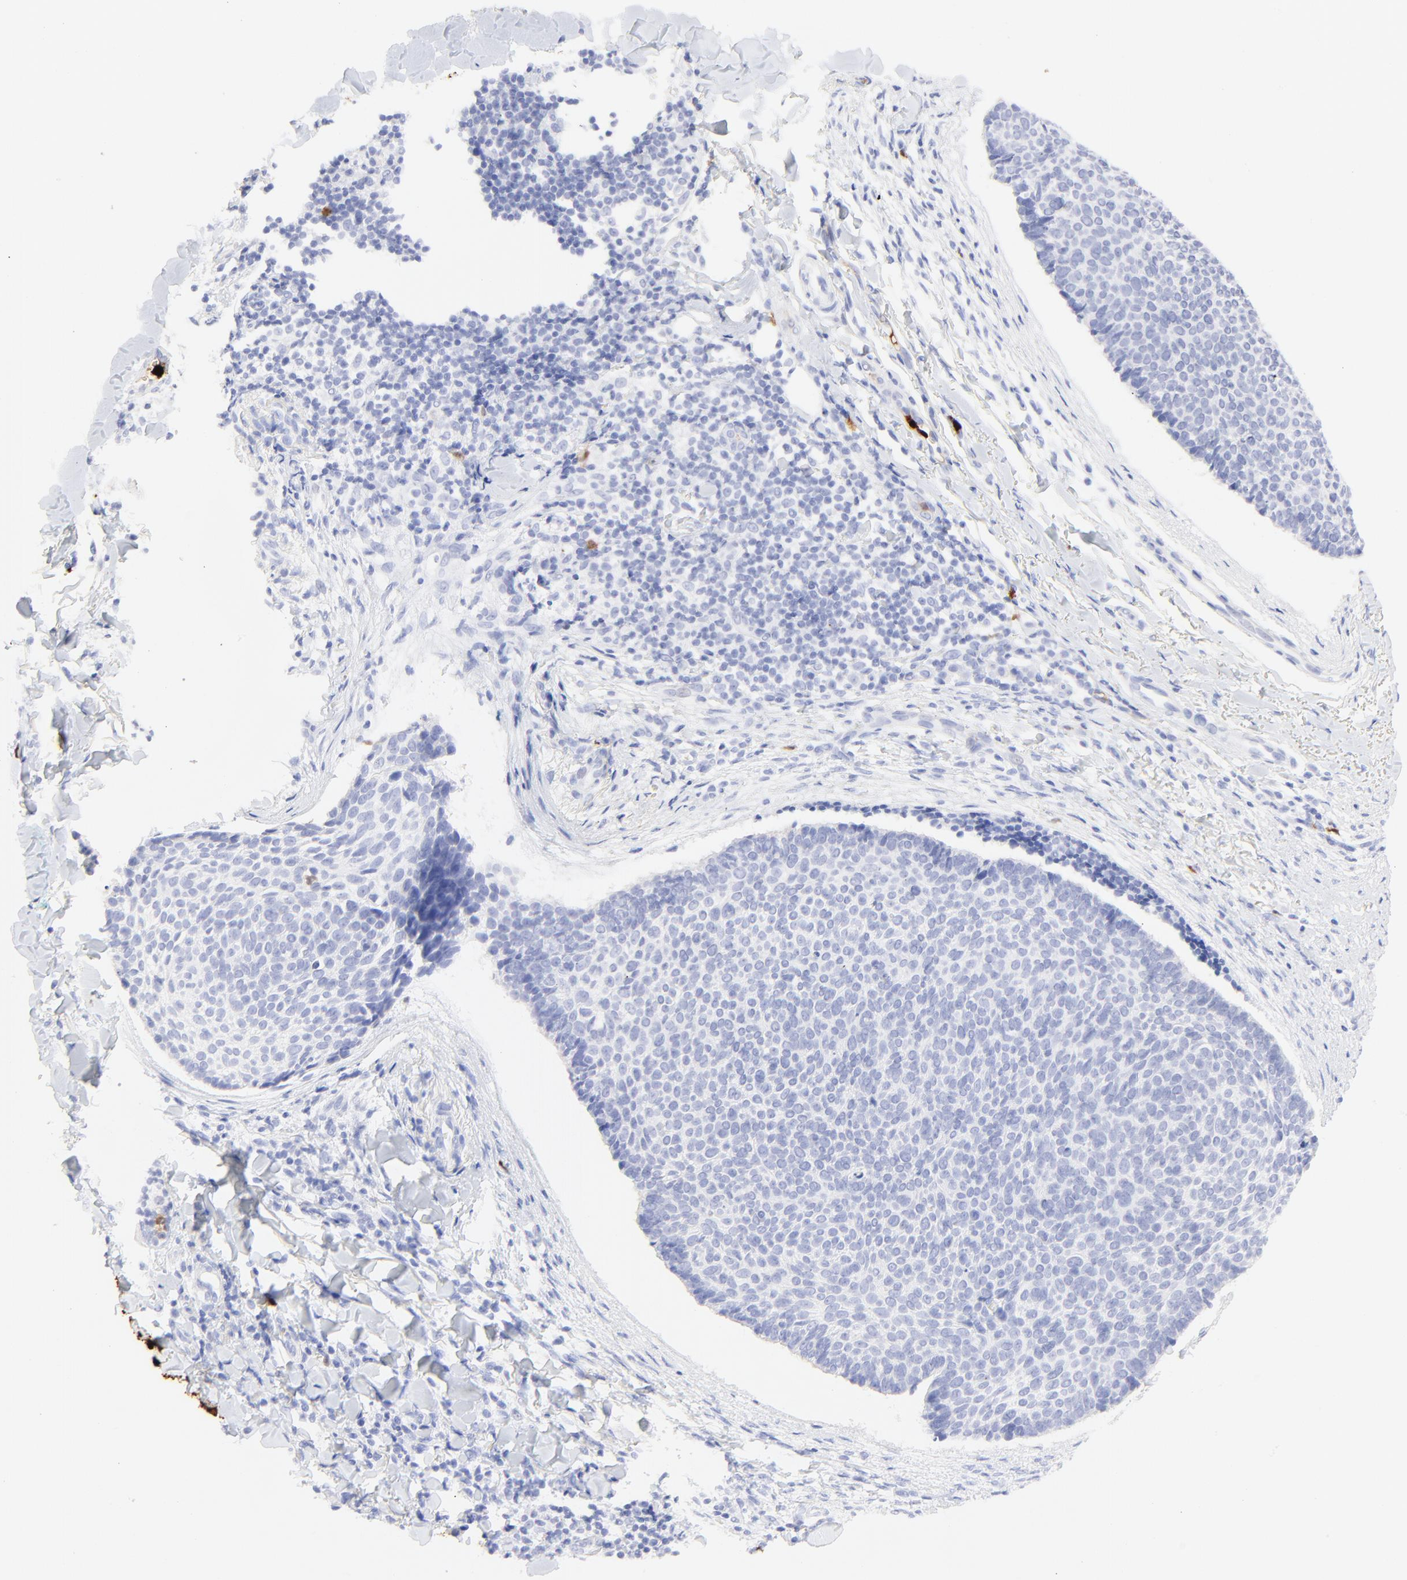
{"staining": {"intensity": "negative", "quantity": "none", "location": "none"}, "tissue": "skin cancer", "cell_type": "Tumor cells", "image_type": "cancer", "snomed": [{"axis": "morphology", "description": "Normal tissue, NOS"}, {"axis": "morphology", "description": "Basal cell carcinoma"}, {"axis": "topography", "description": "Skin"}], "caption": "High power microscopy micrograph of an immunohistochemistry (IHC) image of skin cancer, revealing no significant staining in tumor cells.", "gene": "S100A12", "patient": {"sex": "female", "age": 57}}